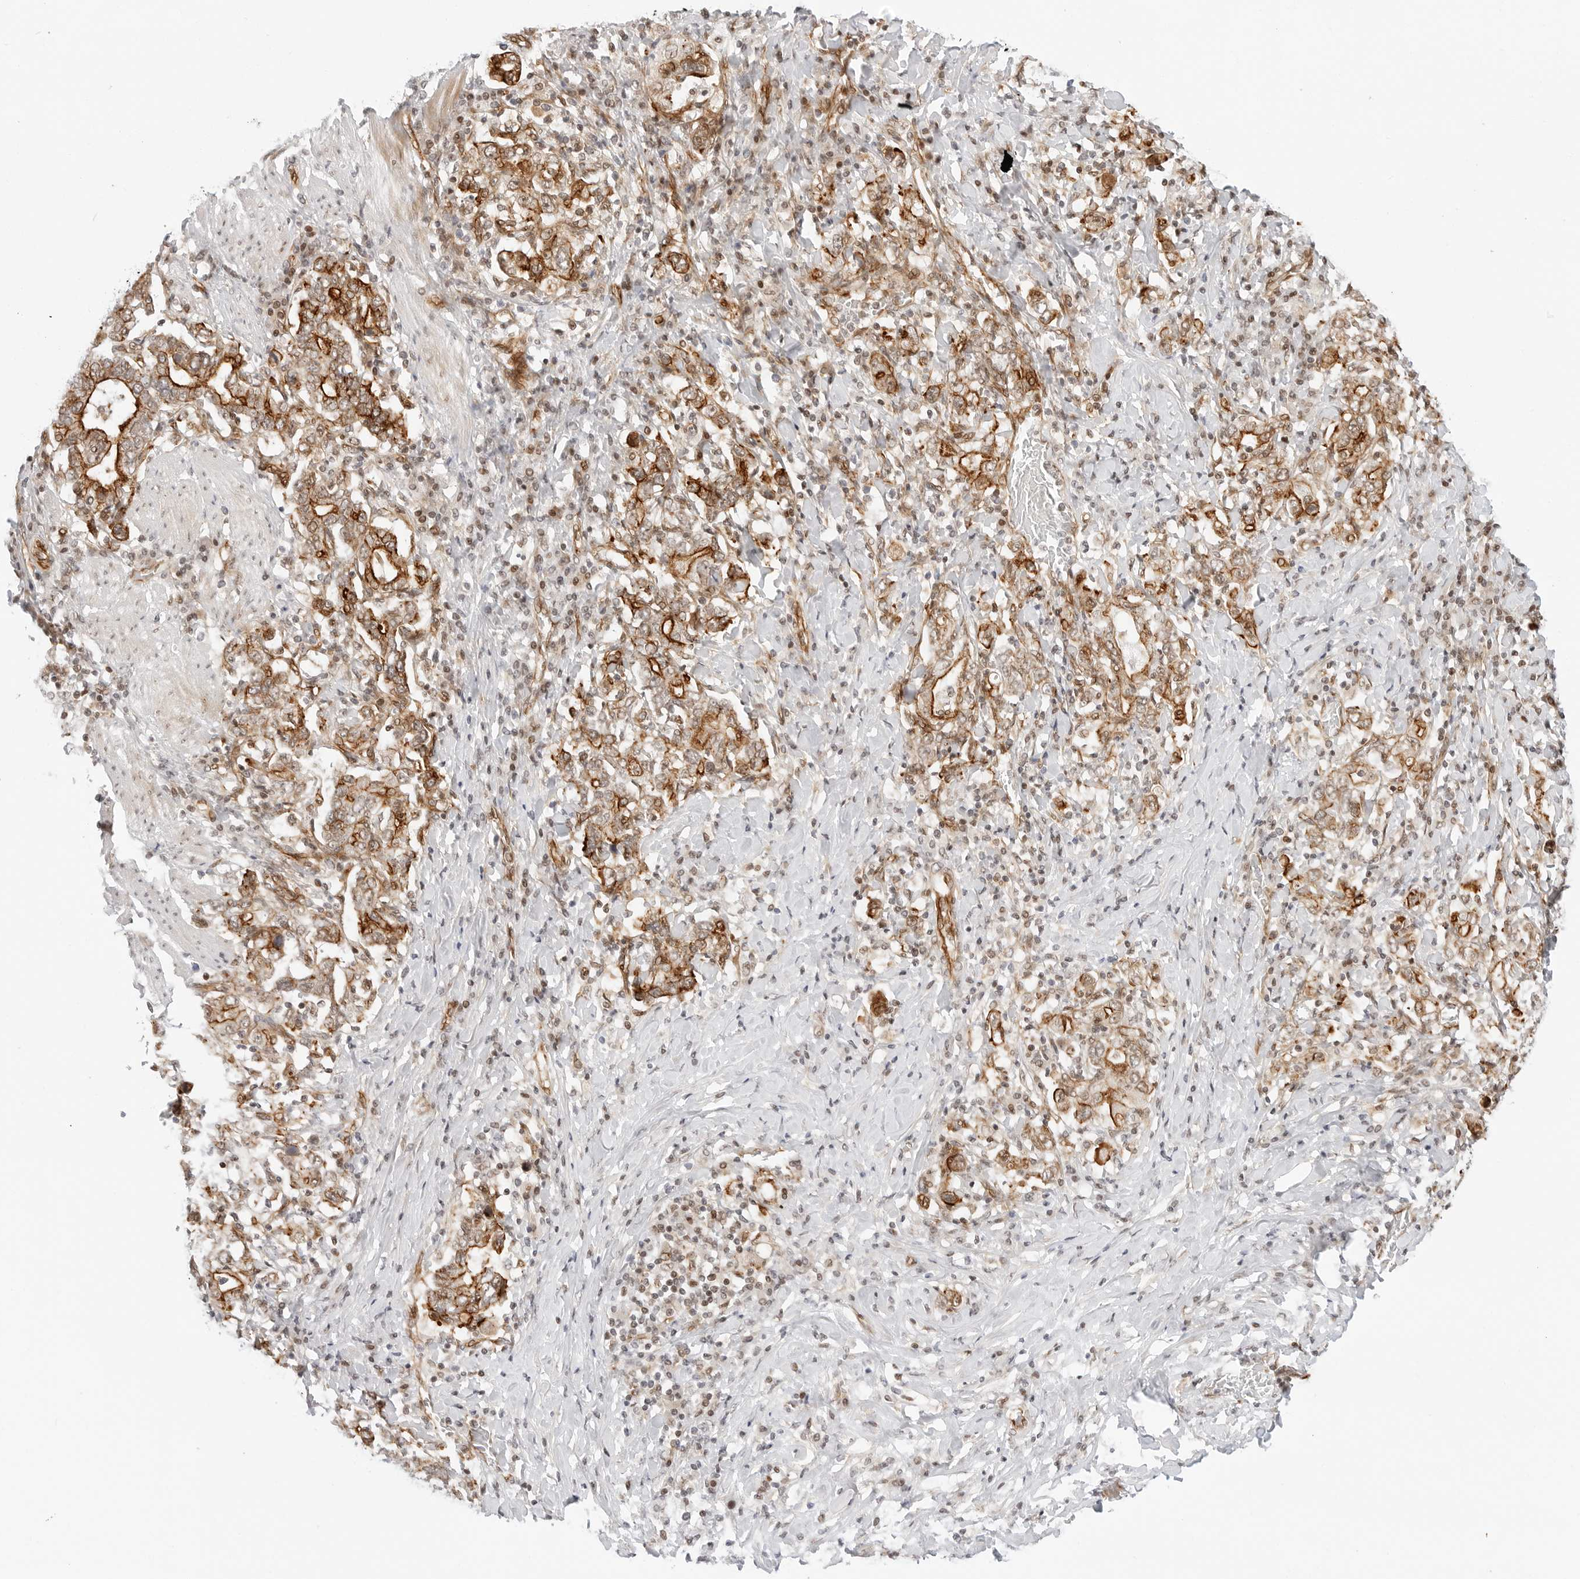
{"staining": {"intensity": "moderate", "quantity": ">75%", "location": "cytoplasmic/membranous"}, "tissue": "stomach cancer", "cell_type": "Tumor cells", "image_type": "cancer", "snomed": [{"axis": "morphology", "description": "Adenocarcinoma, NOS"}, {"axis": "topography", "description": "Stomach, upper"}], "caption": "A brown stain labels moderate cytoplasmic/membranous staining of a protein in human stomach cancer (adenocarcinoma) tumor cells.", "gene": "ZNF613", "patient": {"sex": "male", "age": 62}}